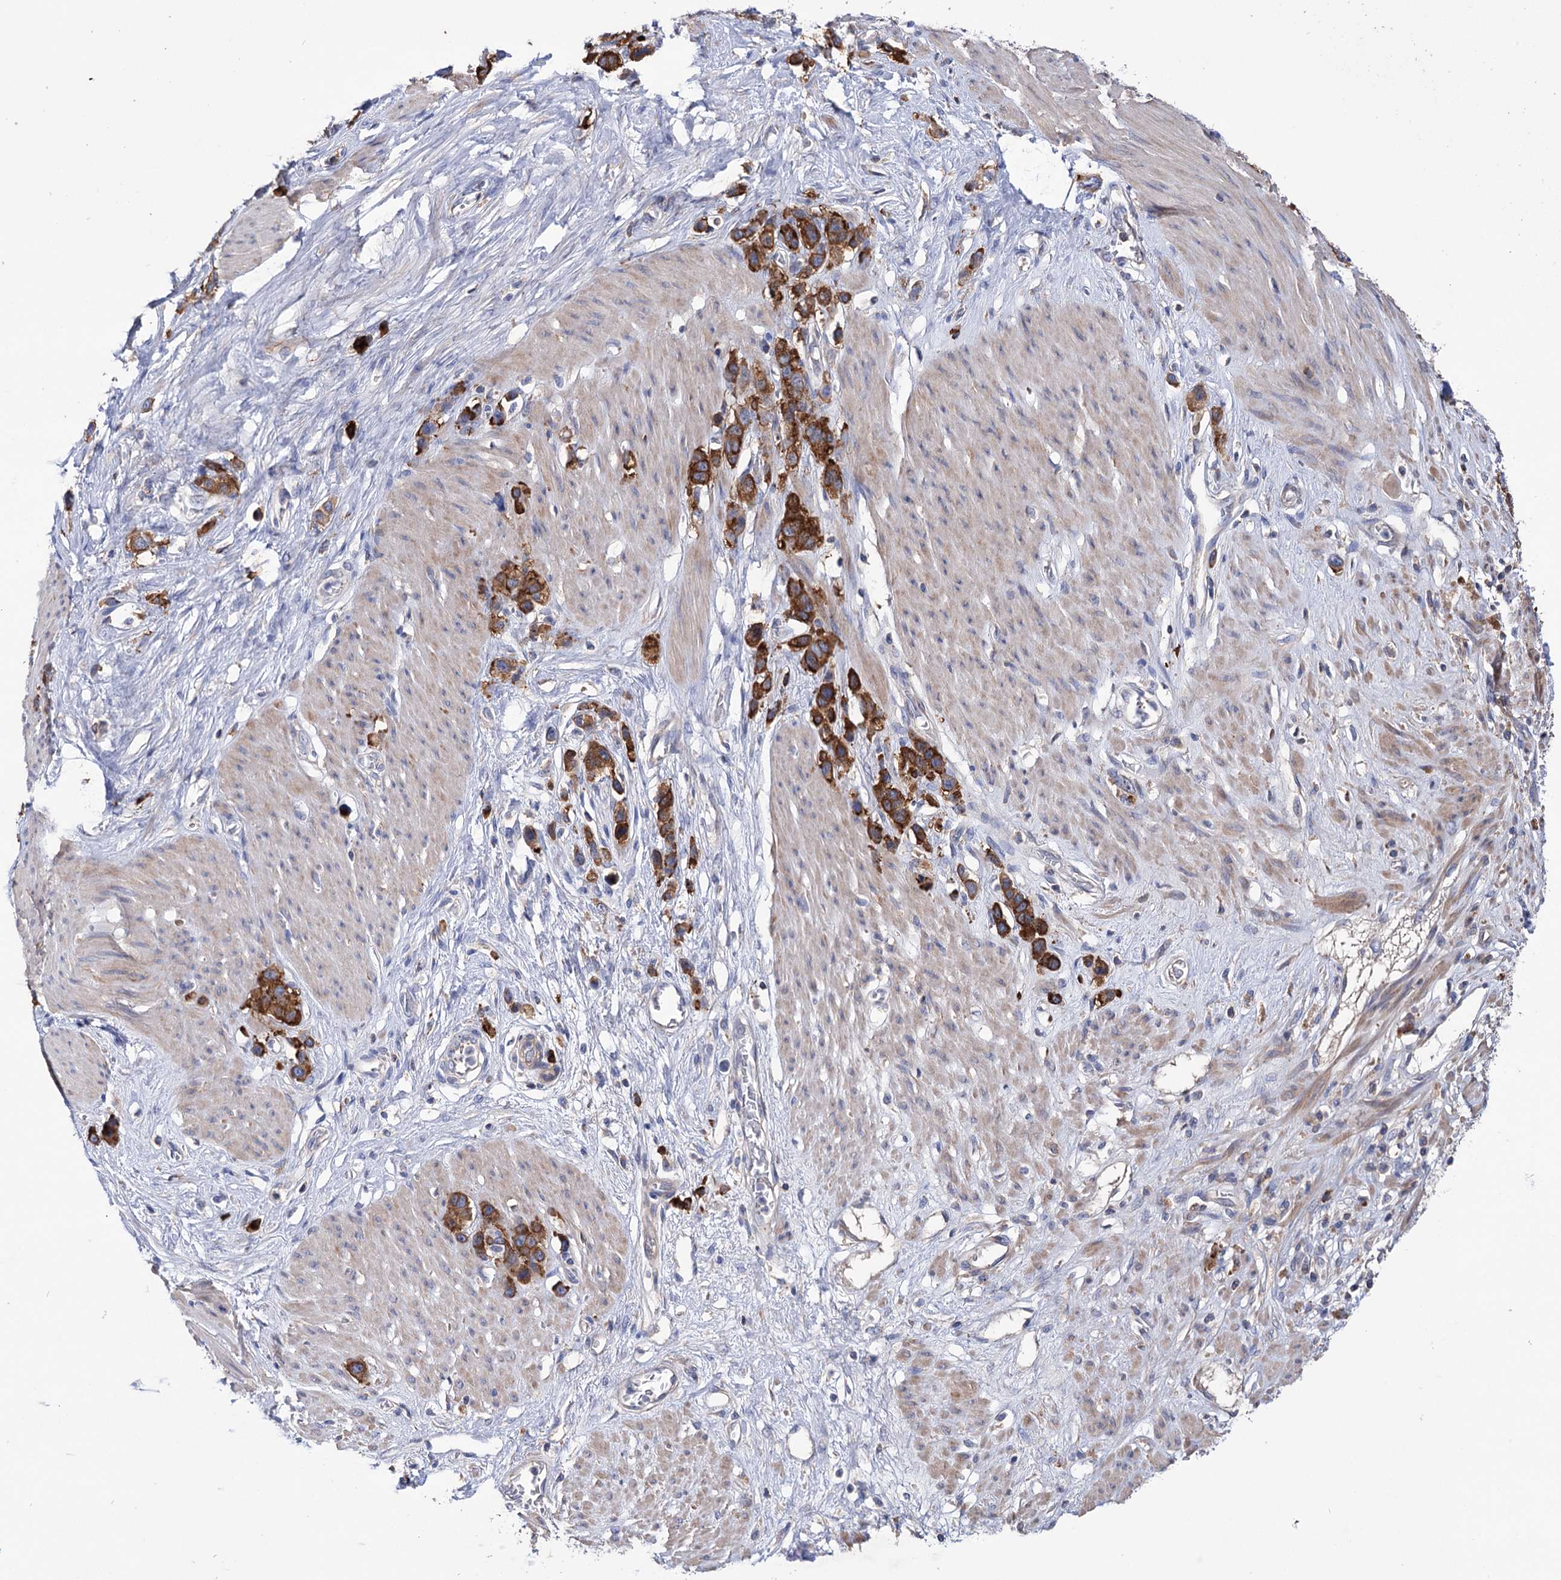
{"staining": {"intensity": "strong", "quantity": ">75%", "location": "cytoplasmic/membranous"}, "tissue": "stomach cancer", "cell_type": "Tumor cells", "image_type": "cancer", "snomed": [{"axis": "morphology", "description": "Adenocarcinoma, NOS"}, {"axis": "morphology", "description": "Adenocarcinoma, High grade"}, {"axis": "topography", "description": "Stomach, upper"}, {"axis": "topography", "description": "Stomach, lower"}], "caption": "IHC (DAB (3,3'-diaminobenzidine)) staining of human adenocarcinoma (high-grade) (stomach) displays strong cytoplasmic/membranous protein staining in approximately >75% of tumor cells. (brown staining indicates protein expression, while blue staining denotes nuclei).", "gene": "BBS4", "patient": {"sex": "female", "age": 65}}